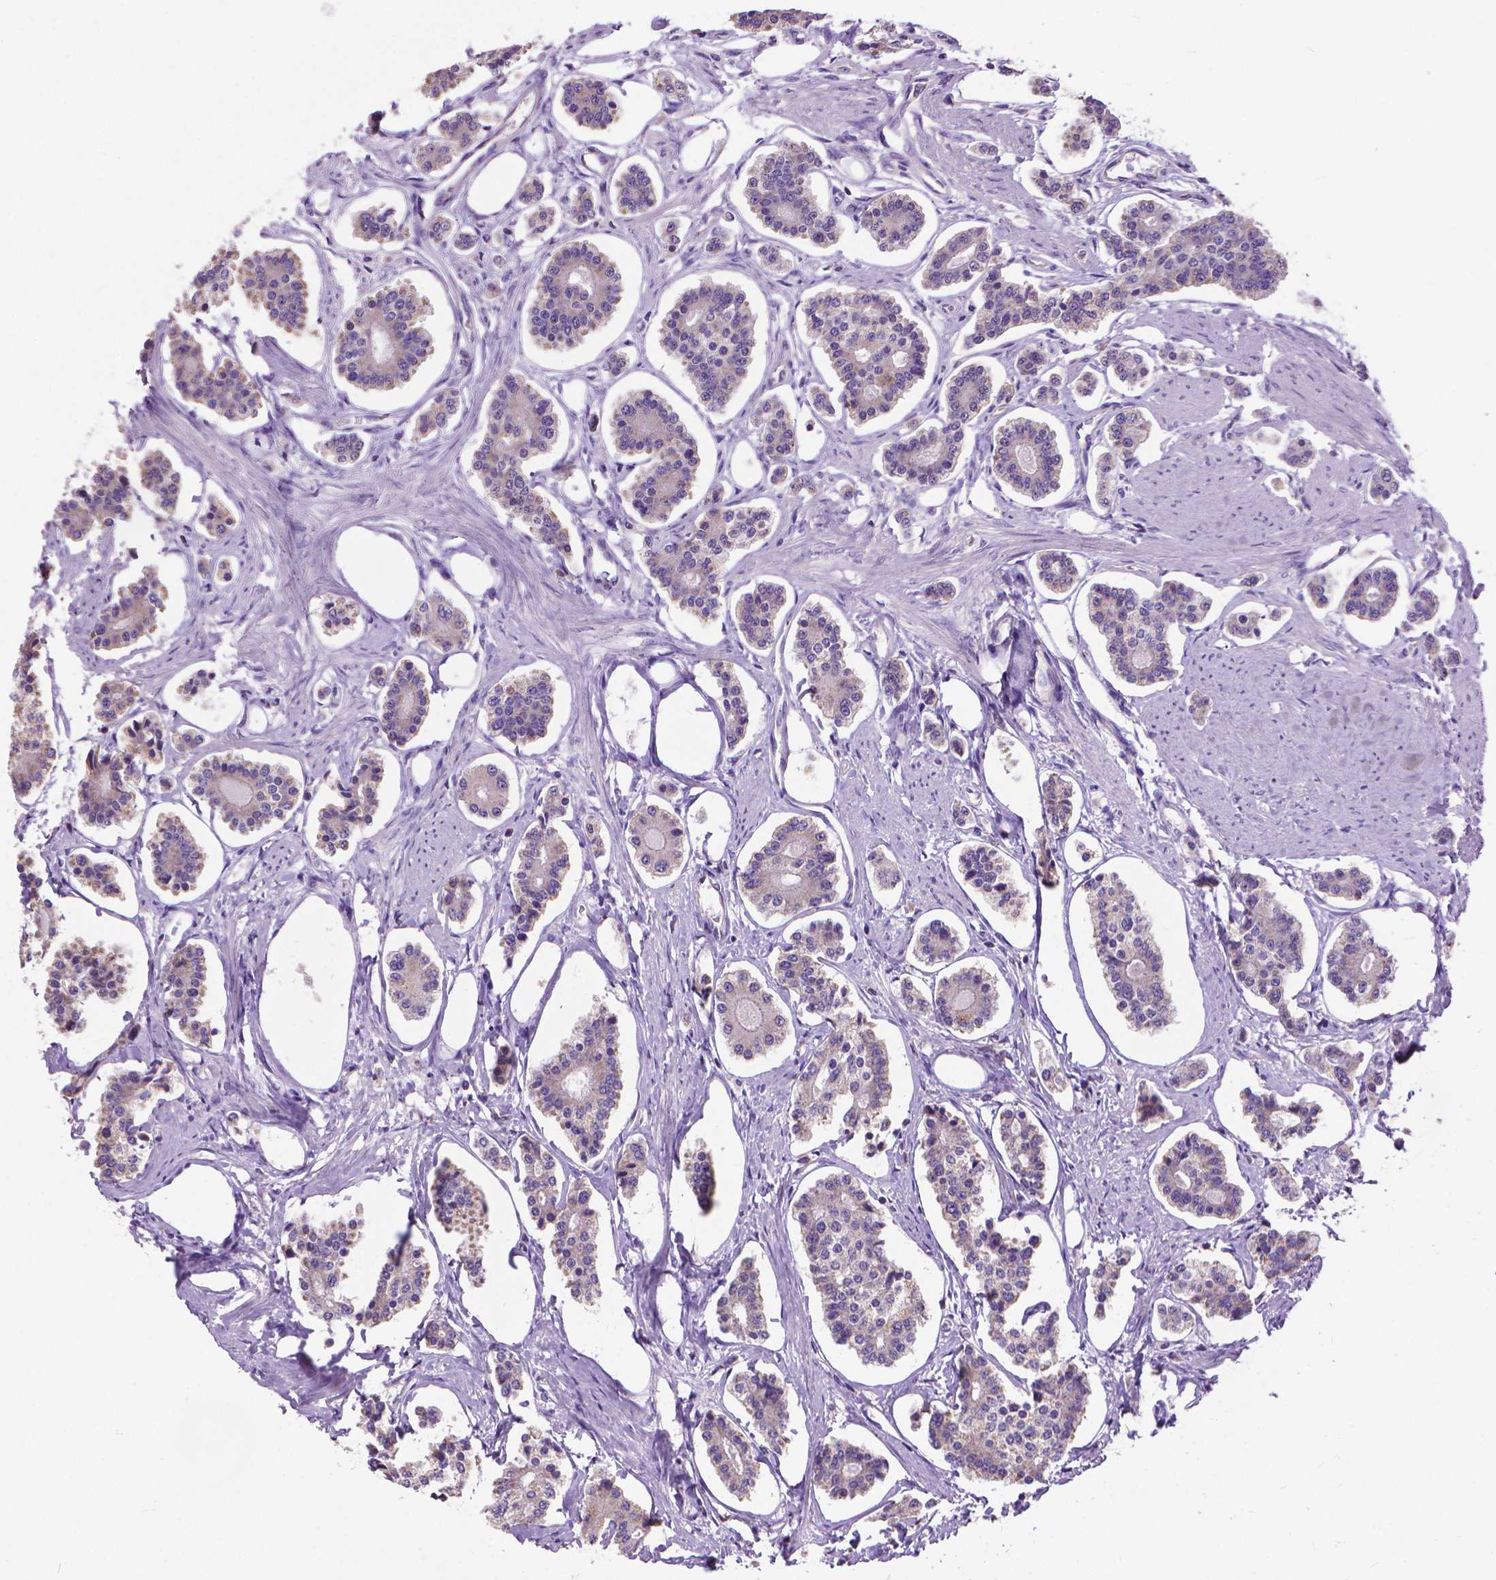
{"staining": {"intensity": "weak", "quantity": "<25%", "location": "cytoplasmic/membranous"}, "tissue": "carcinoid", "cell_type": "Tumor cells", "image_type": "cancer", "snomed": [{"axis": "morphology", "description": "Carcinoid, malignant, NOS"}, {"axis": "topography", "description": "Small intestine"}], "caption": "There is no significant positivity in tumor cells of carcinoid. (Brightfield microscopy of DAB (3,3'-diaminobenzidine) immunohistochemistry at high magnification).", "gene": "SYN1", "patient": {"sex": "female", "age": 65}}